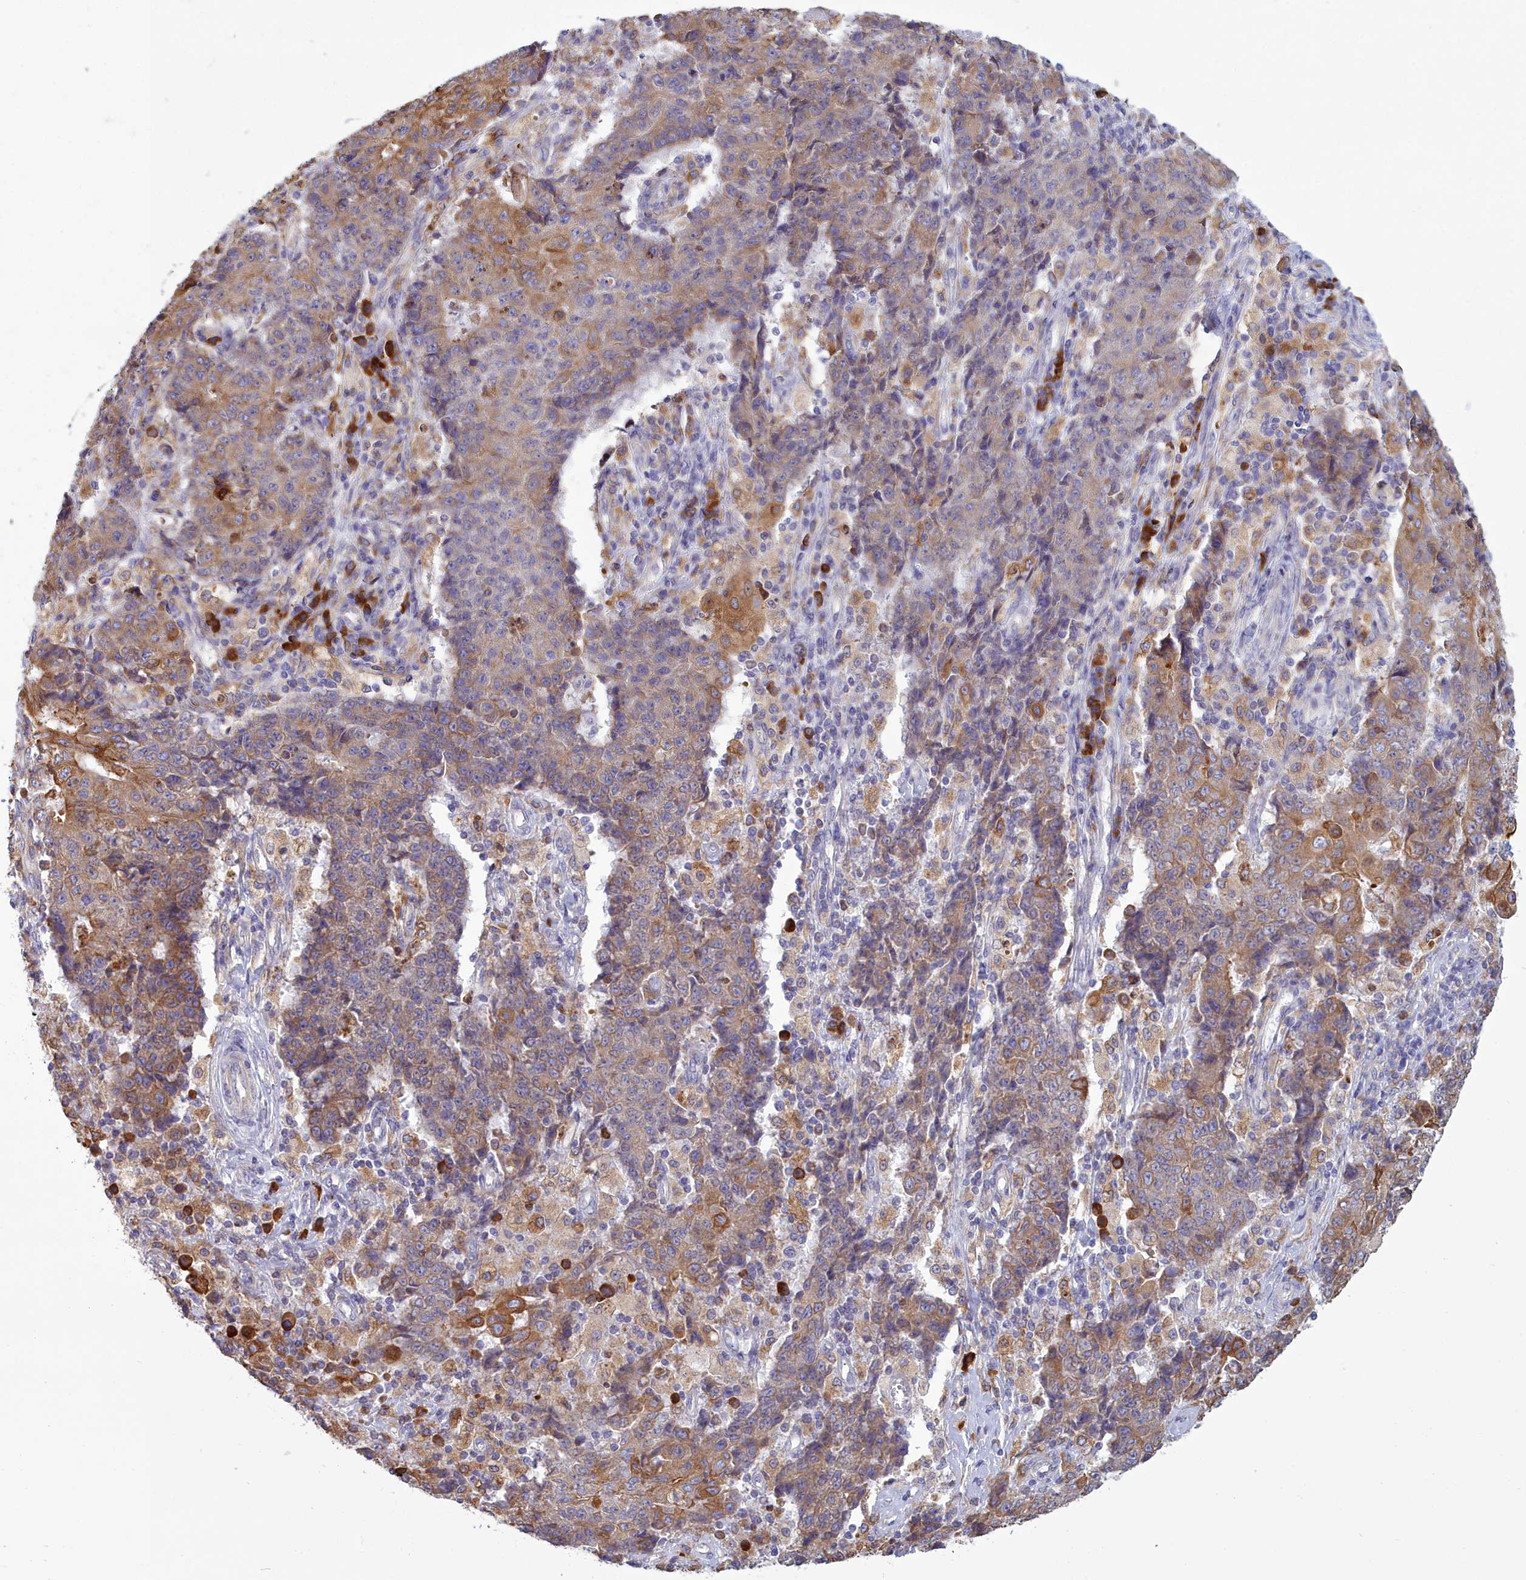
{"staining": {"intensity": "moderate", "quantity": ">75%", "location": "cytoplasmic/membranous"}, "tissue": "ovarian cancer", "cell_type": "Tumor cells", "image_type": "cancer", "snomed": [{"axis": "morphology", "description": "Carcinoma, endometroid"}, {"axis": "topography", "description": "Ovary"}], "caption": "DAB (3,3'-diaminobenzidine) immunohistochemical staining of endometroid carcinoma (ovarian) exhibits moderate cytoplasmic/membranous protein staining in about >75% of tumor cells. (brown staining indicates protein expression, while blue staining denotes nuclei).", "gene": "HM13", "patient": {"sex": "female", "age": 42}}